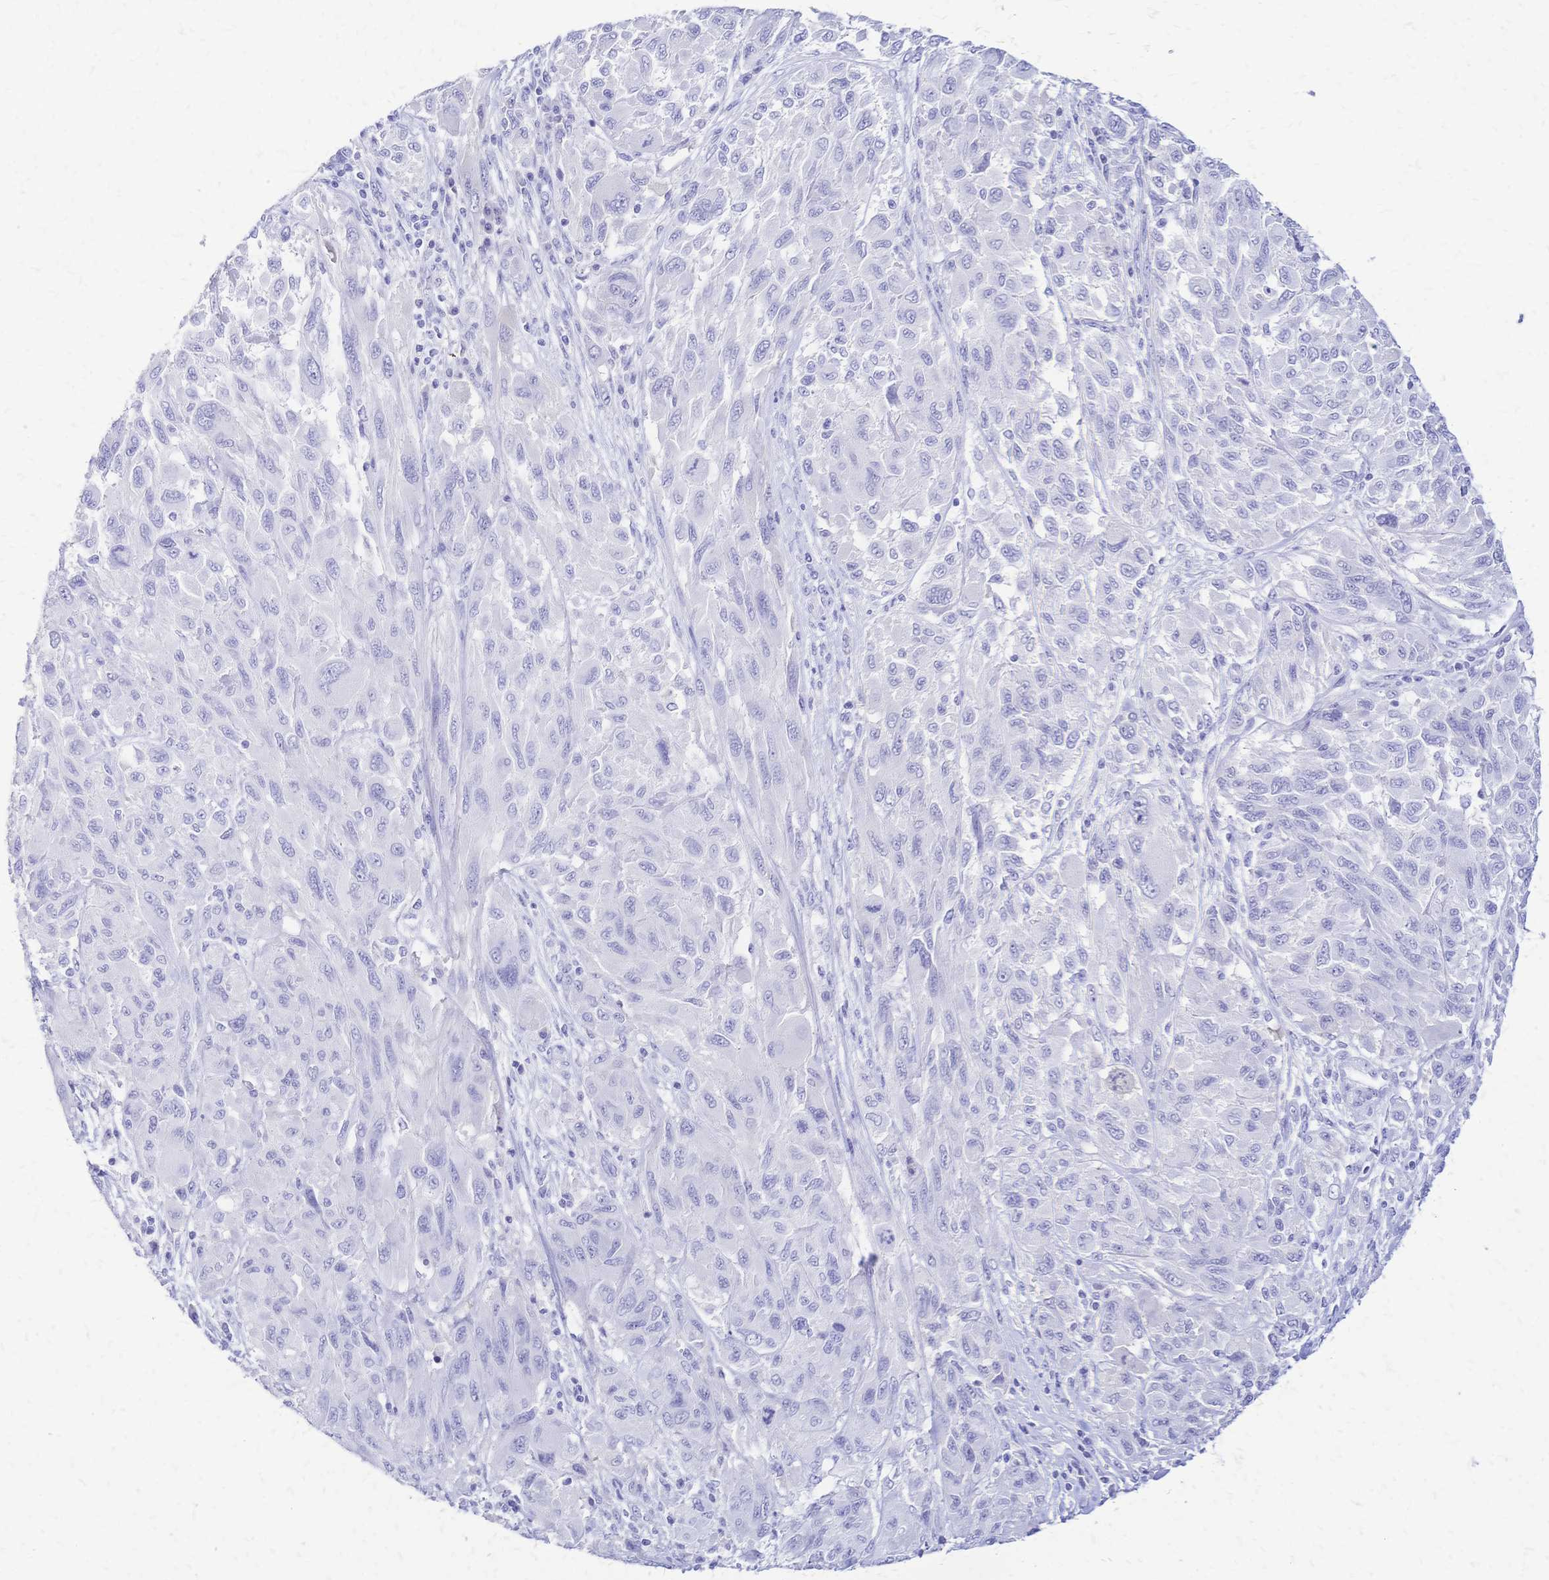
{"staining": {"intensity": "negative", "quantity": "none", "location": "none"}, "tissue": "melanoma", "cell_type": "Tumor cells", "image_type": "cancer", "snomed": [{"axis": "morphology", "description": "Malignant melanoma, NOS"}, {"axis": "topography", "description": "Skin"}], "caption": "Protein analysis of malignant melanoma reveals no significant positivity in tumor cells.", "gene": "FA2H", "patient": {"sex": "female", "age": 91}}